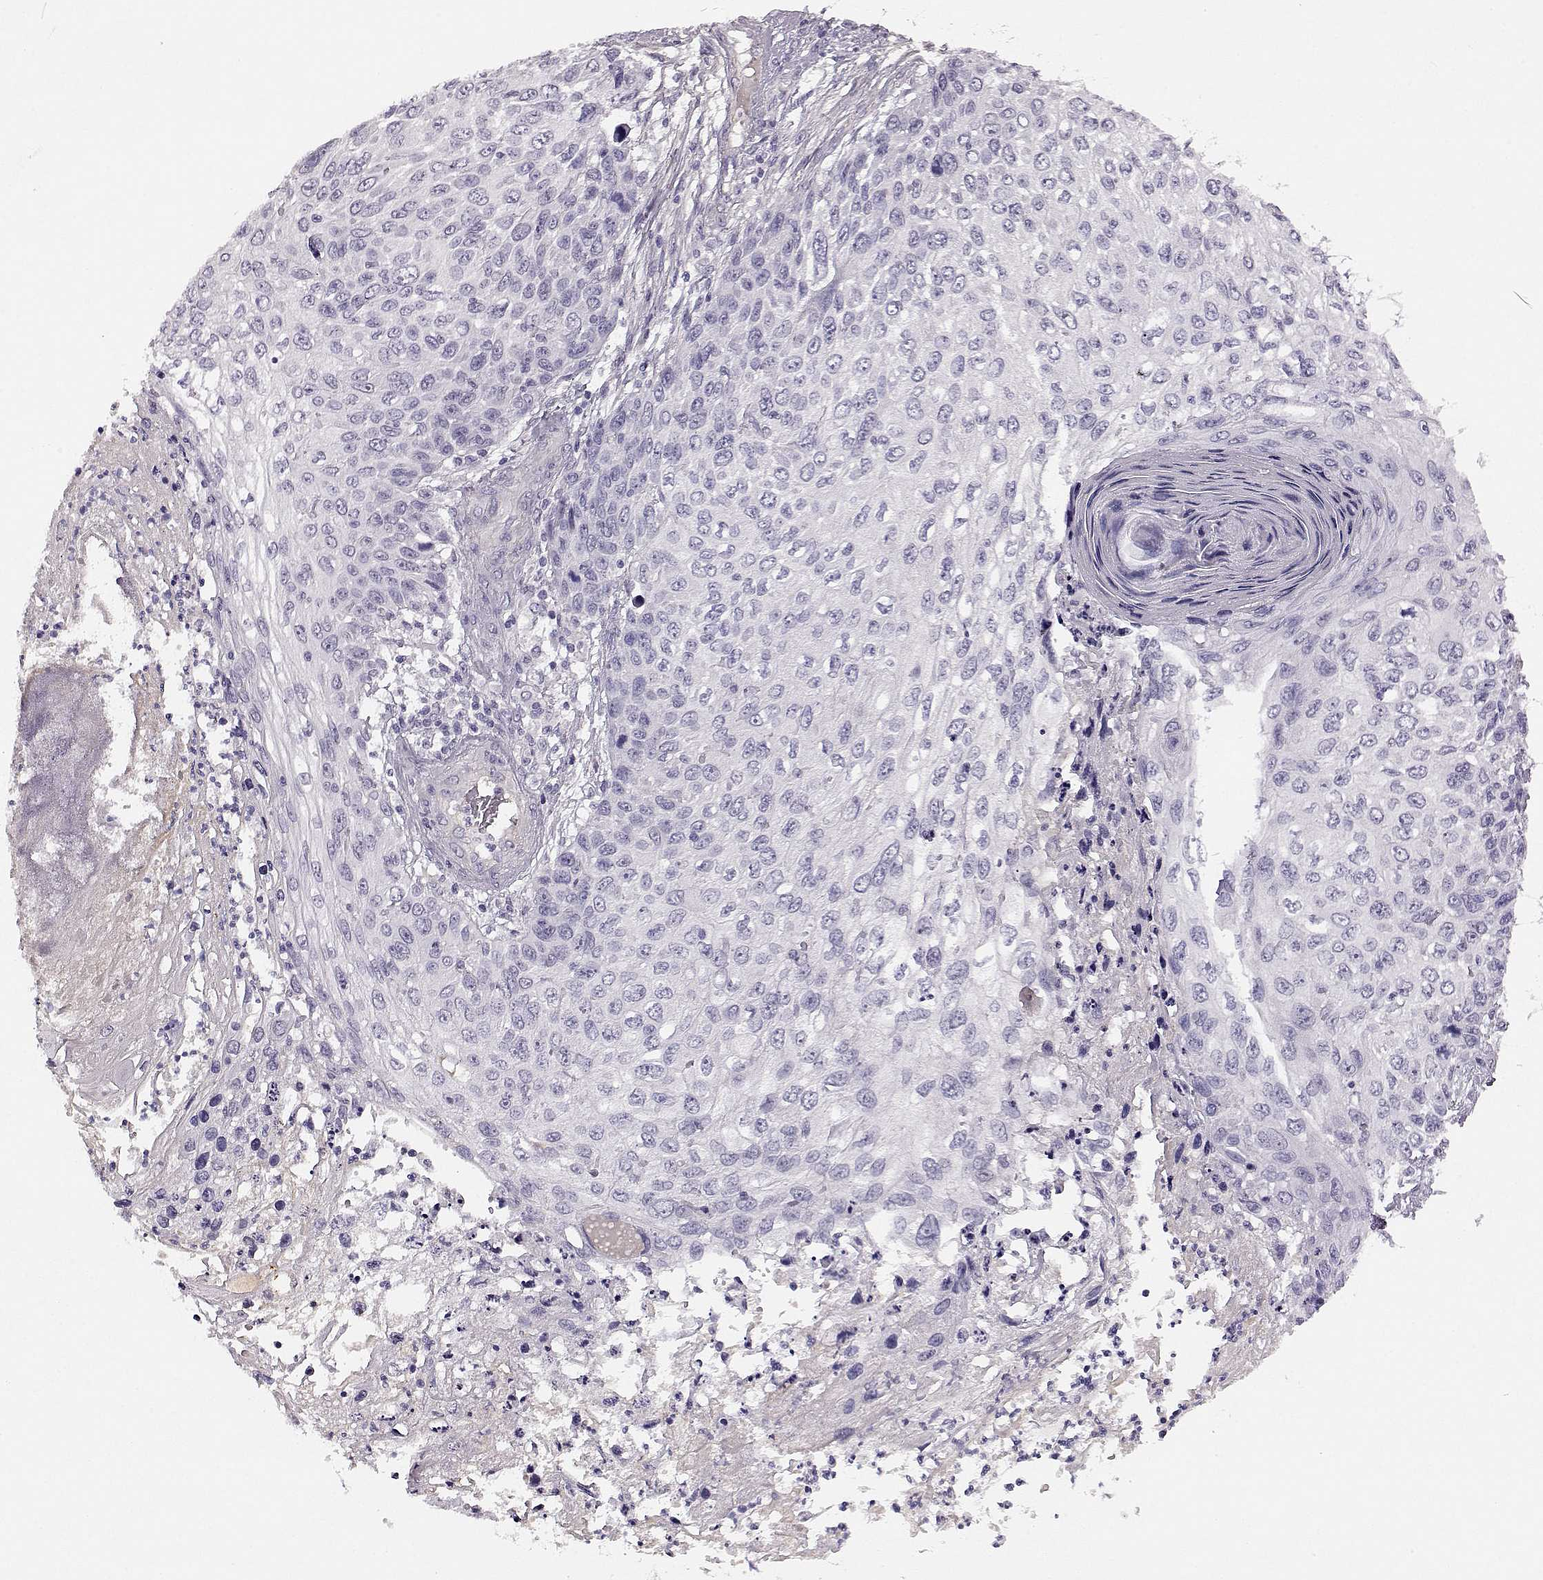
{"staining": {"intensity": "negative", "quantity": "none", "location": "none"}, "tissue": "skin cancer", "cell_type": "Tumor cells", "image_type": "cancer", "snomed": [{"axis": "morphology", "description": "Squamous cell carcinoma, NOS"}, {"axis": "topography", "description": "Skin"}], "caption": "The immunohistochemistry photomicrograph has no significant positivity in tumor cells of skin cancer (squamous cell carcinoma) tissue.", "gene": "TRIM69", "patient": {"sex": "male", "age": 92}}